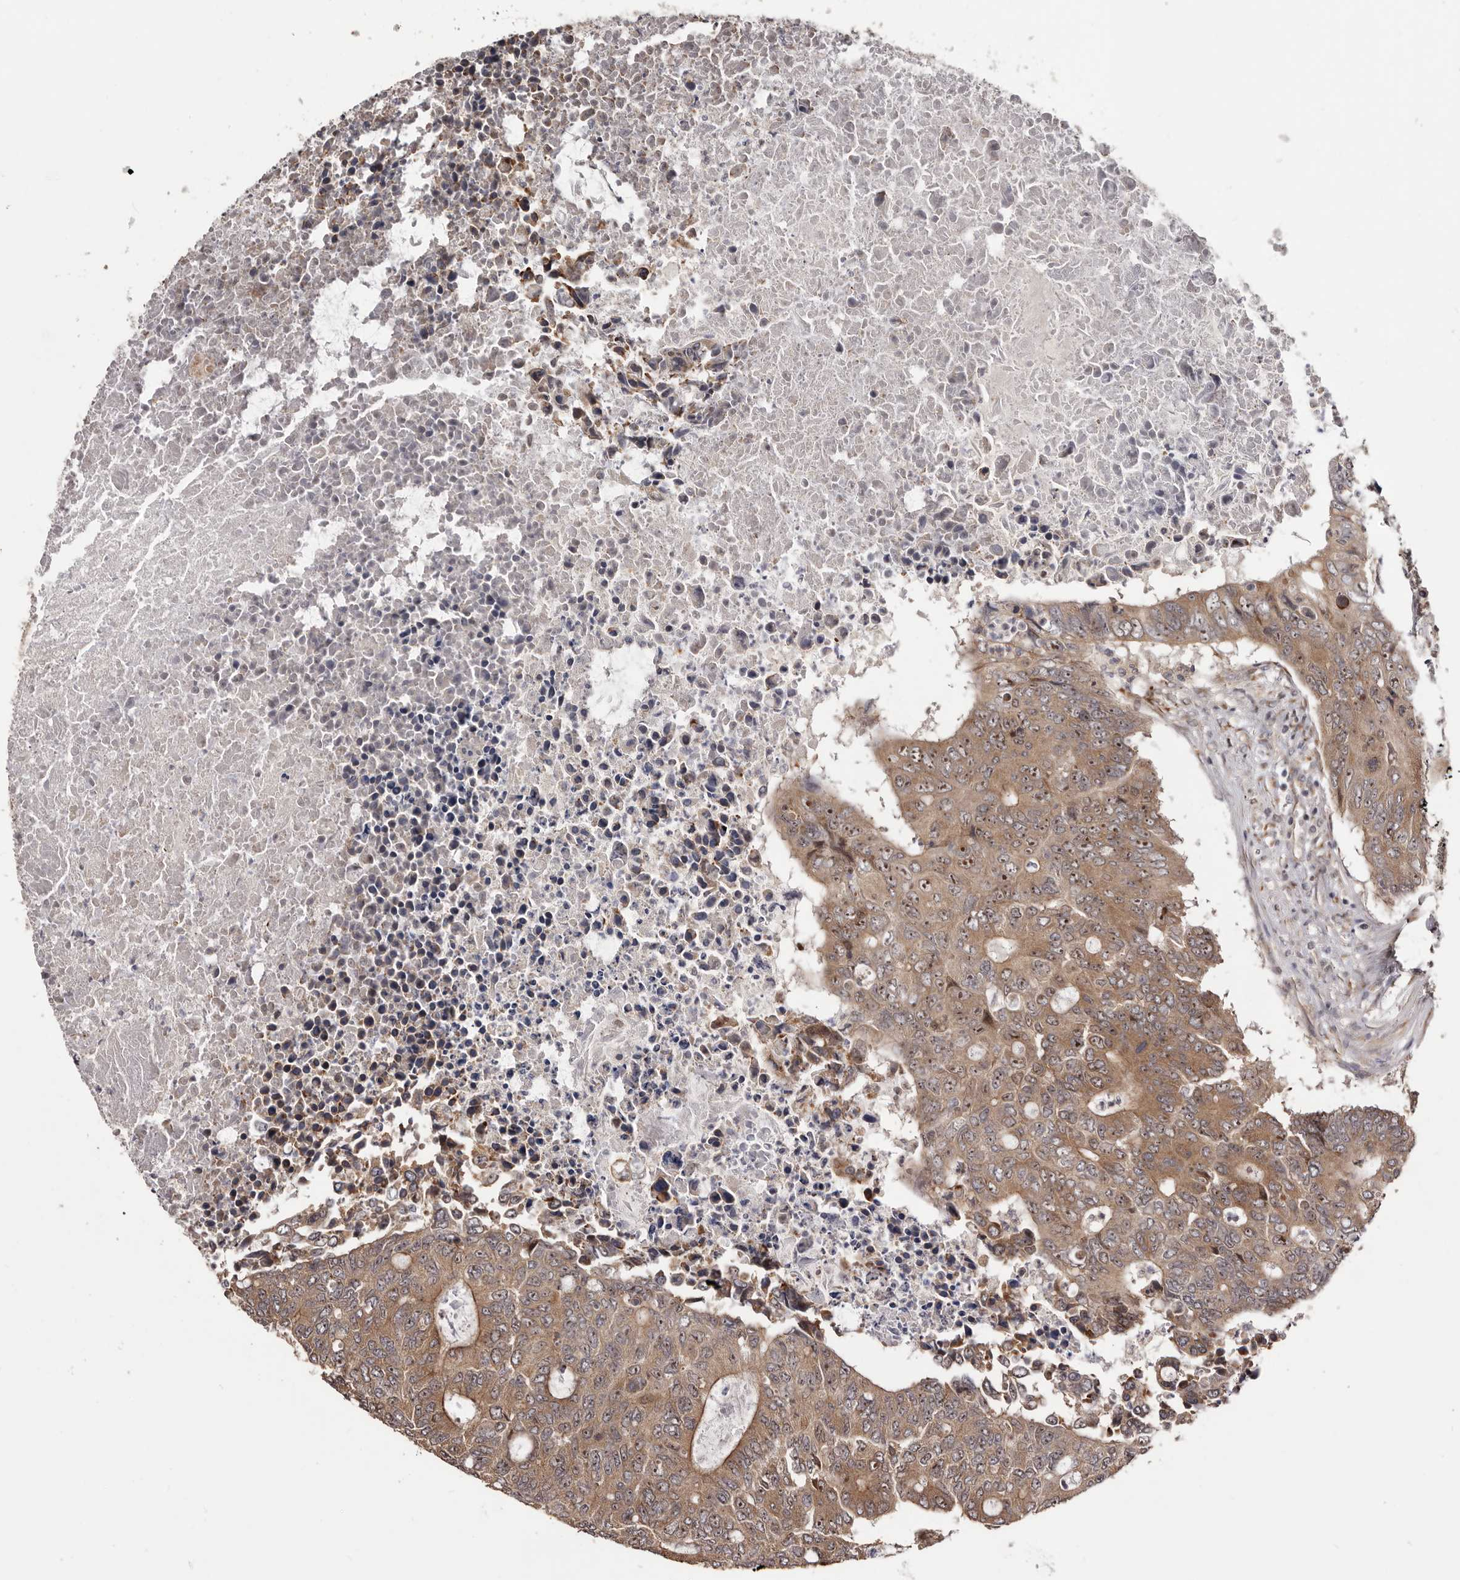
{"staining": {"intensity": "moderate", "quantity": ">75%", "location": "cytoplasmic/membranous,nuclear"}, "tissue": "colorectal cancer", "cell_type": "Tumor cells", "image_type": "cancer", "snomed": [{"axis": "morphology", "description": "Adenocarcinoma, NOS"}, {"axis": "topography", "description": "Colon"}], "caption": "About >75% of tumor cells in adenocarcinoma (colorectal) show moderate cytoplasmic/membranous and nuclear protein positivity as visualized by brown immunohistochemical staining.", "gene": "NOL12", "patient": {"sex": "male", "age": 87}}